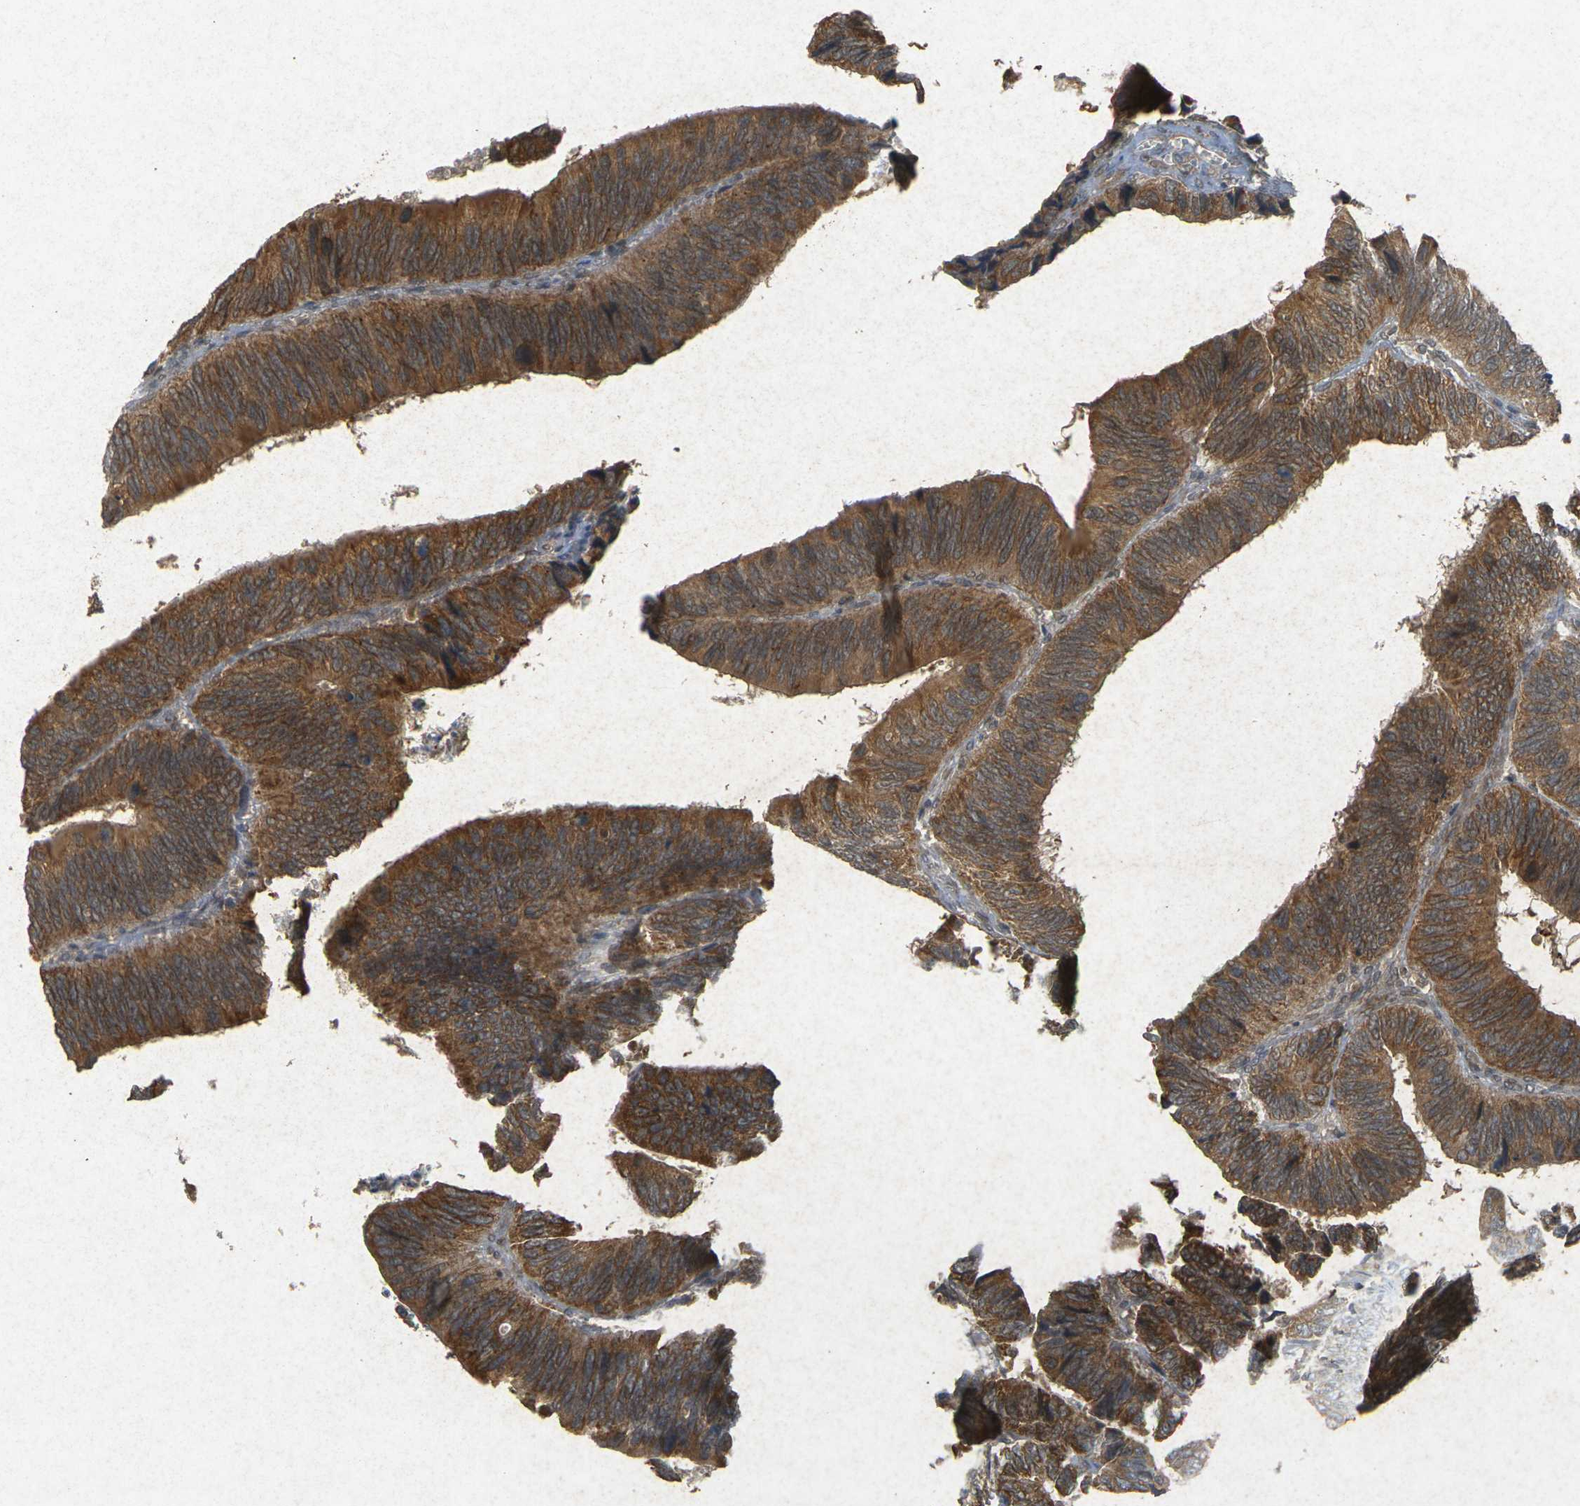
{"staining": {"intensity": "moderate", "quantity": ">75%", "location": "cytoplasmic/membranous"}, "tissue": "colorectal cancer", "cell_type": "Tumor cells", "image_type": "cancer", "snomed": [{"axis": "morphology", "description": "Adenocarcinoma, NOS"}, {"axis": "topography", "description": "Colon"}], "caption": "Immunohistochemical staining of adenocarcinoma (colorectal) displays moderate cytoplasmic/membranous protein positivity in about >75% of tumor cells. (IHC, brightfield microscopy, high magnification).", "gene": "ERN1", "patient": {"sex": "male", "age": 72}}